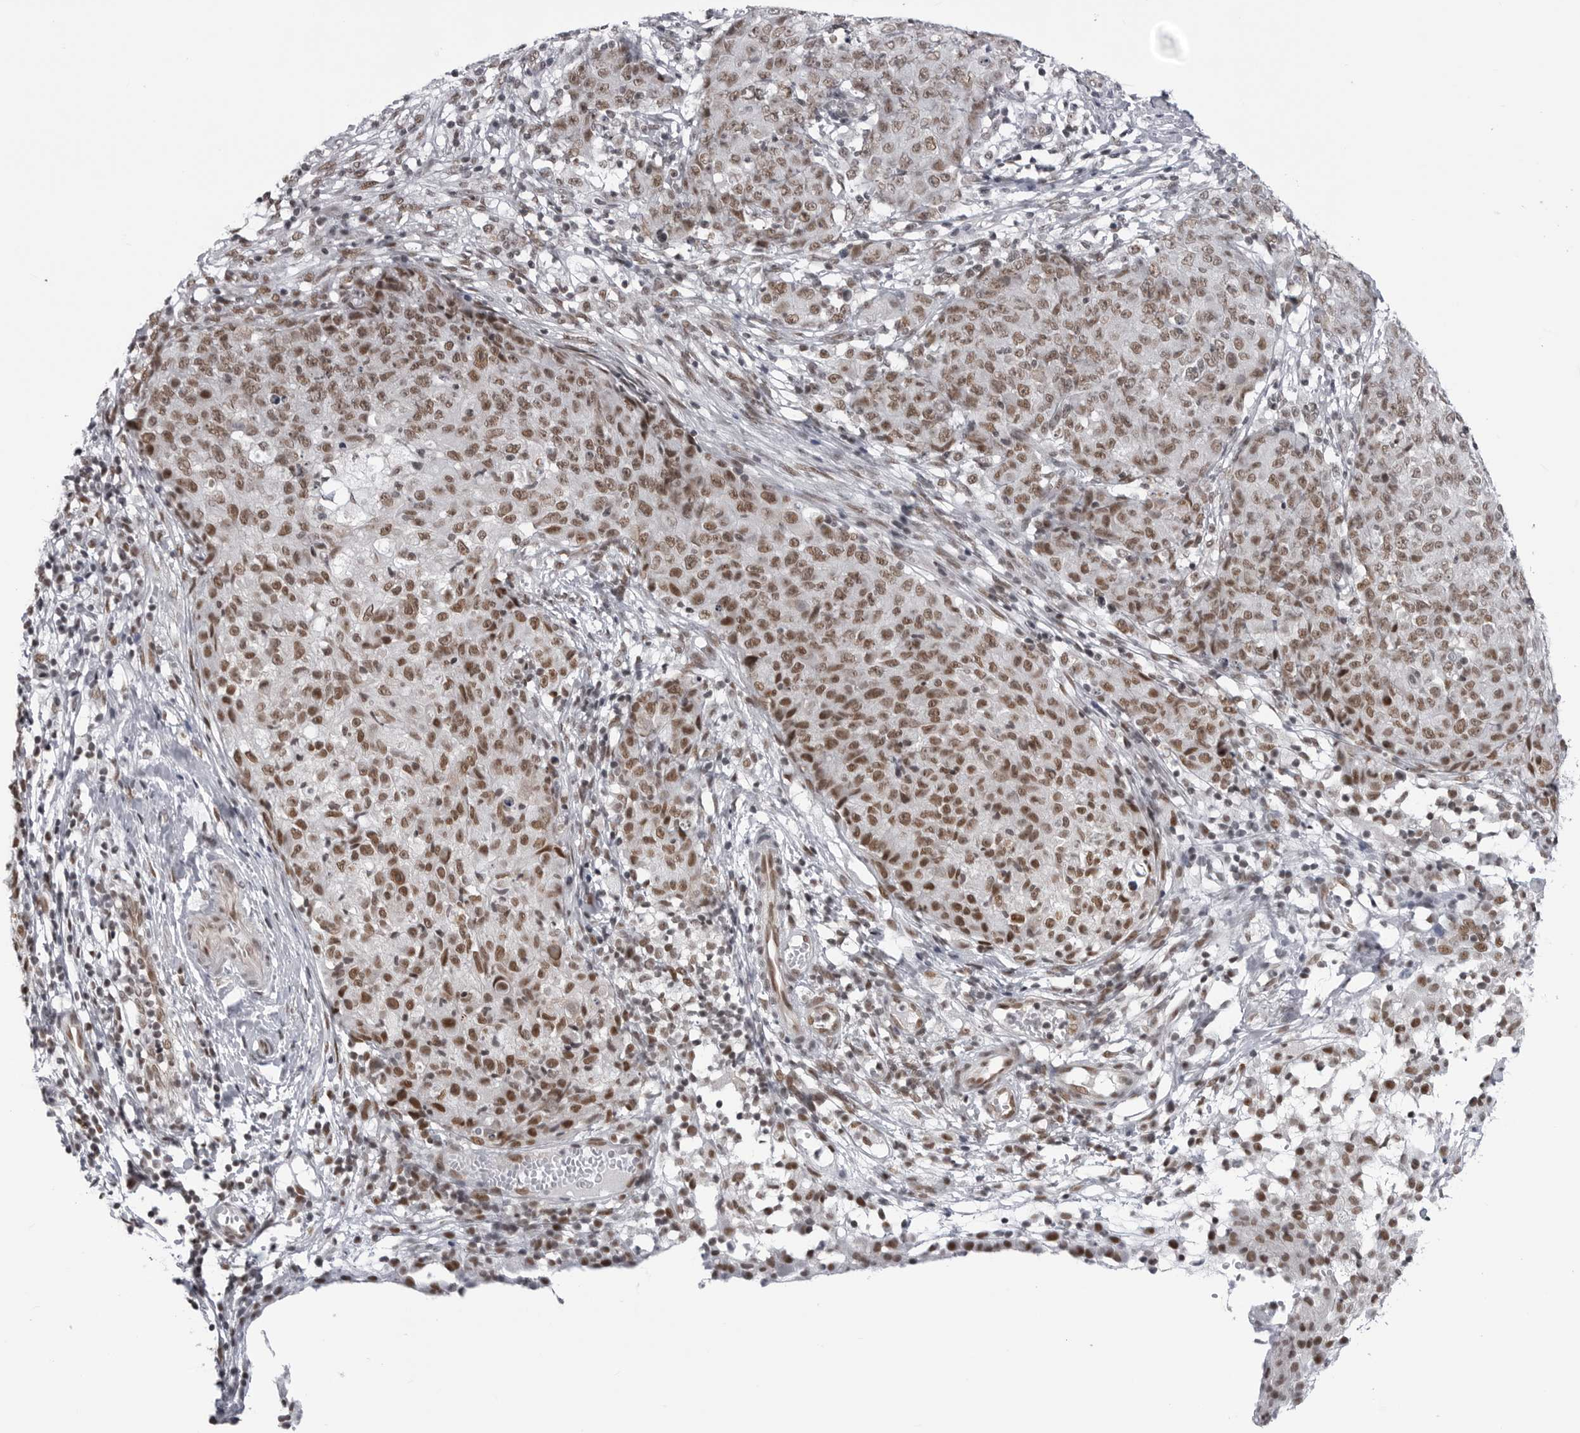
{"staining": {"intensity": "moderate", "quantity": ">75%", "location": "nuclear"}, "tissue": "ovarian cancer", "cell_type": "Tumor cells", "image_type": "cancer", "snomed": [{"axis": "morphology", "description": "Carcinoma, endometroid"}, {"axis": "topography", "description": "Ovary"}], "caption": "Endometroid carcinoma (ovarian) tissue displays moderate nuclear staining in approximately >75% of tumor cells, visualized by immunohistochemistry.", "gene": "RNF26", "patient": {"sex": "female", "age": 42}}